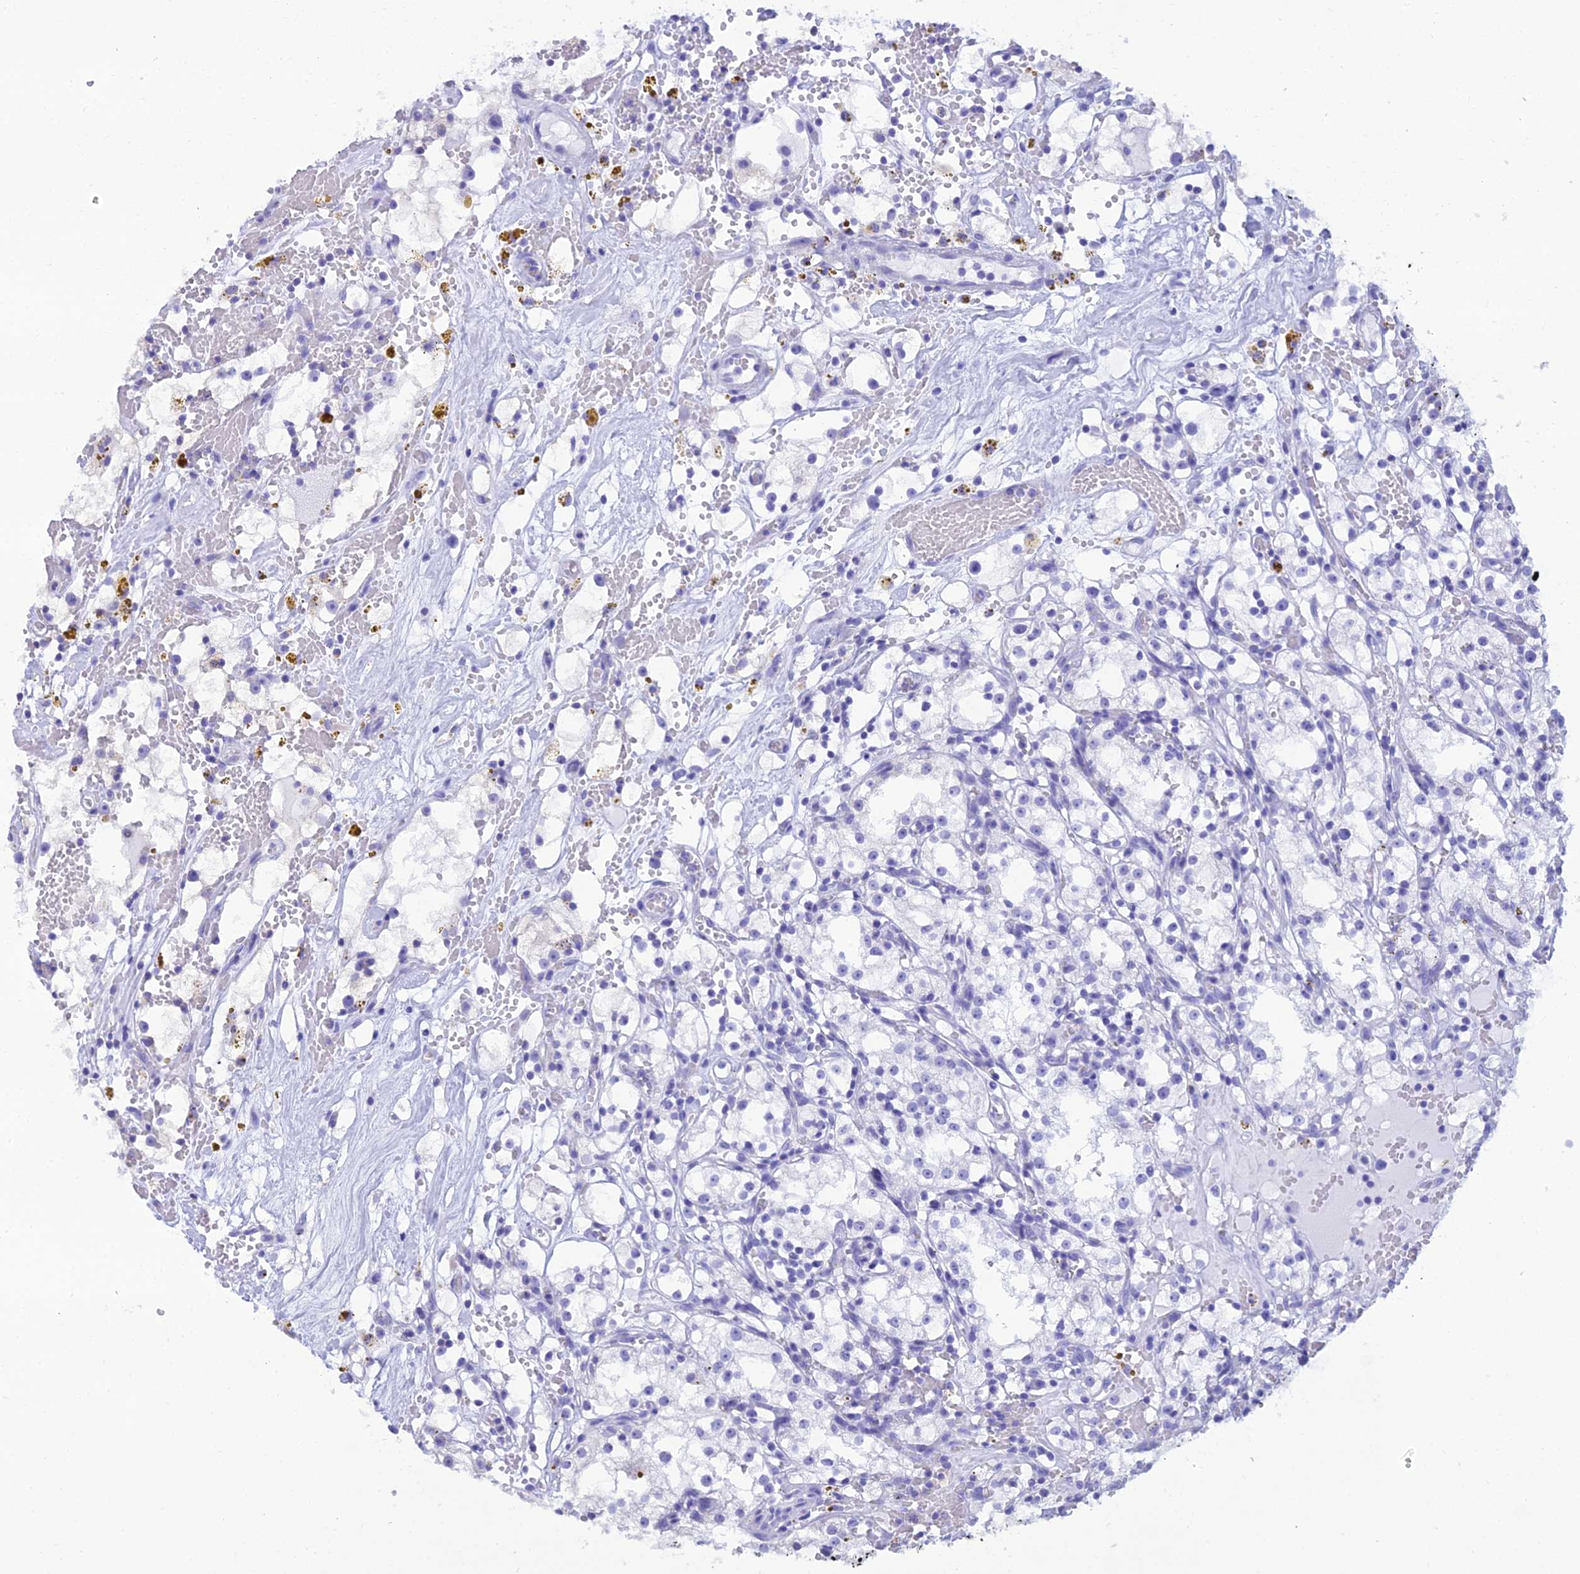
{"staining": {"intensity": "negative", "quantity": "none", "location": "none"}, "tissue": "renal cancer", "cell_type": "Tumor cells", "image_type": "cancer", "snomed": [{"axis": "morphology", "description": "Adenocarcinoma, NOS"}, {"axis": "topography", "description": "Kidney"}], "caption": "Tumor cells show no significant protein positivity in renal cancer.", "gene": "CLCN7", "patient": {"sex": "male", "age": 56}}